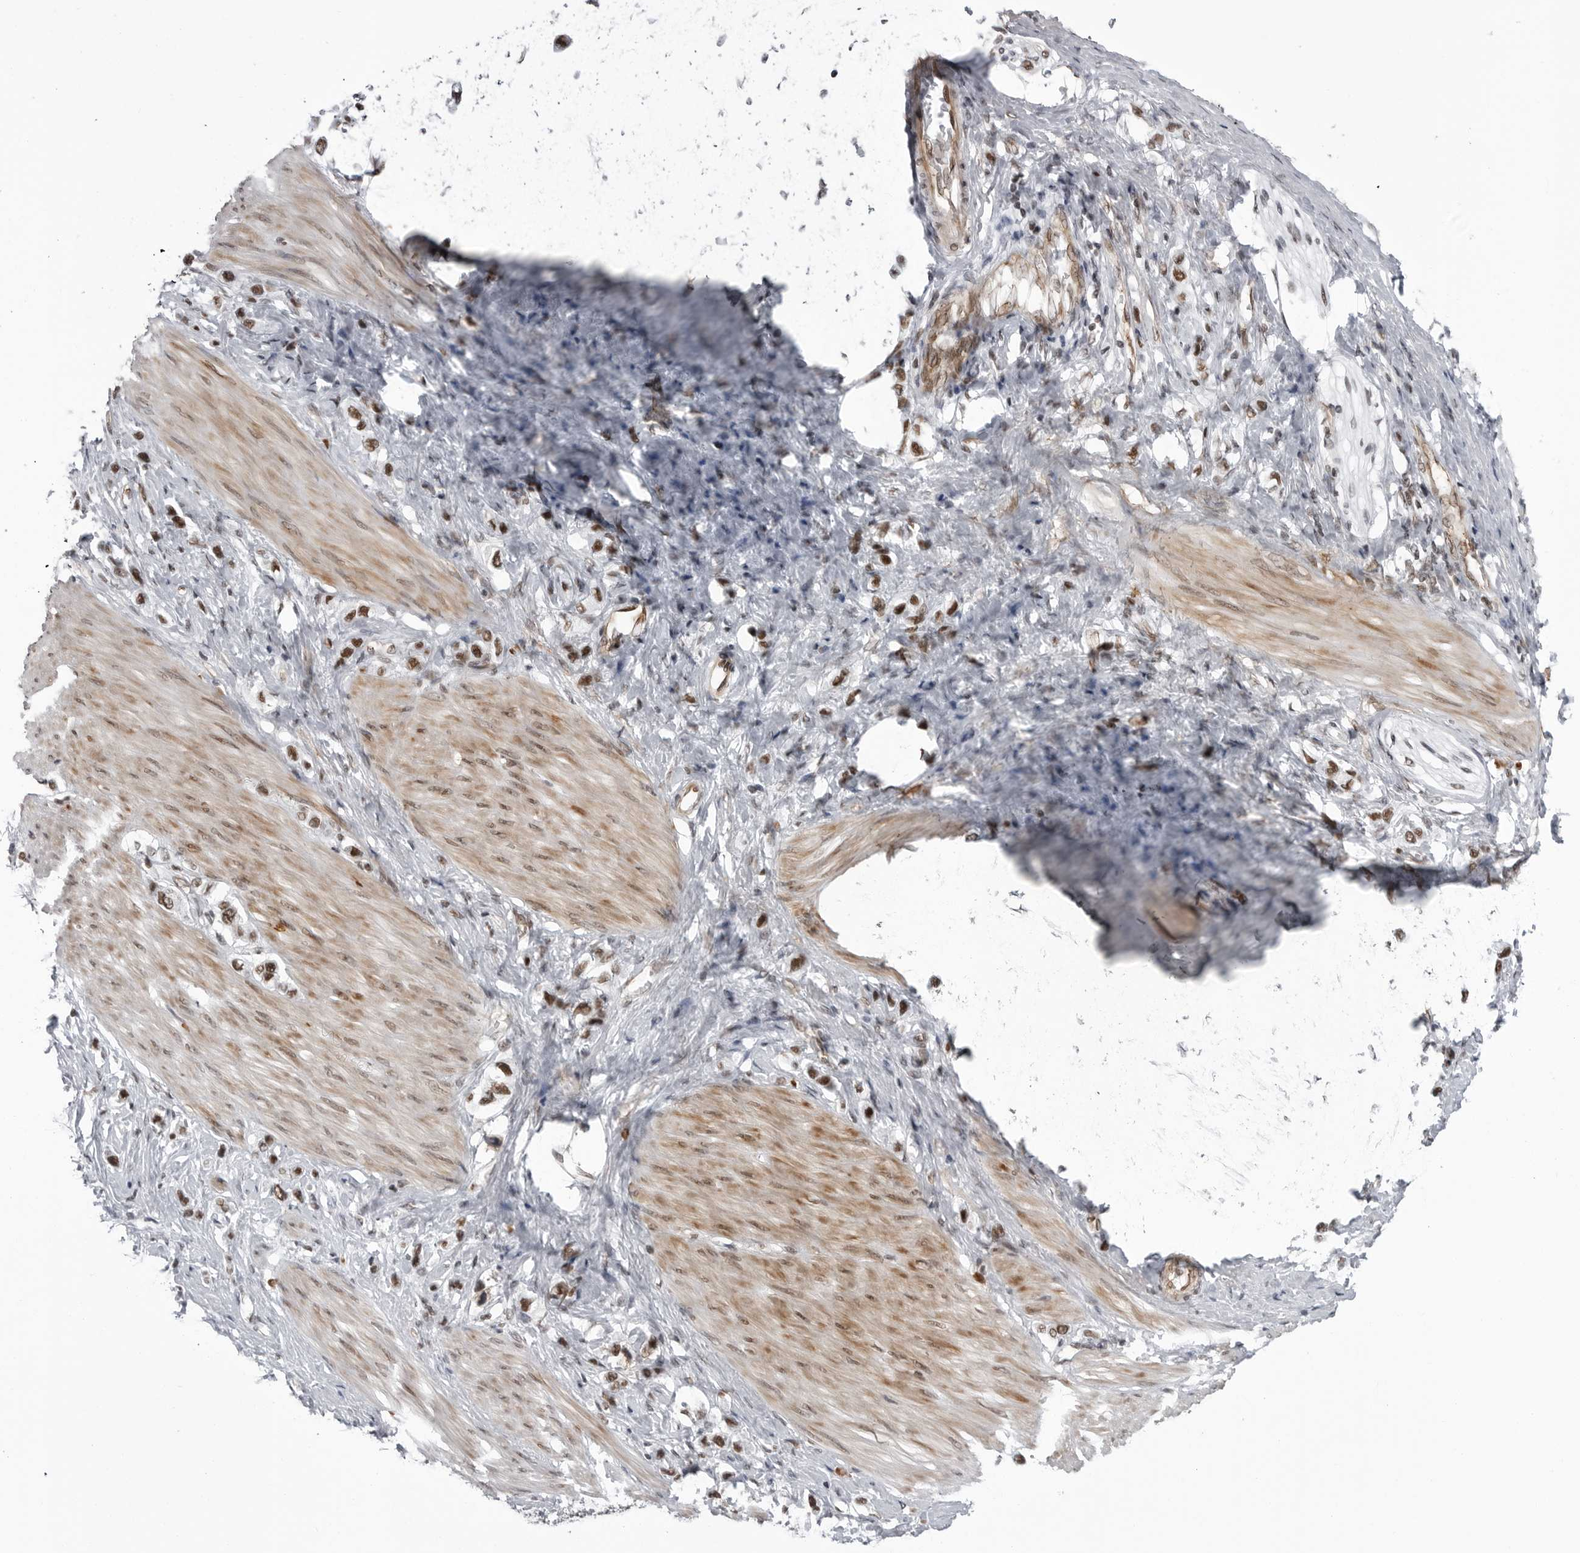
{"staining": {"intensity": "moderate", "quantity": ">75%", "location": "nuclear"}, "tissue": "stomach cancer", "cell_type": "Tumor cells", "image_type": "cancer", "snomed": [{"axis": "morphology", "description": "Adenocarcinoma, NOS"}, {"axis": "topography", "description": "Stomach"}], "caption": "There is medium levels of moderate nuclear expression in tumor cells of adenocarcinoma (stomach), as demonstrated by immunohistochemical staining (brown color).", "gene": "RNF26", "patient": {"sex": "female", "age": 65}}